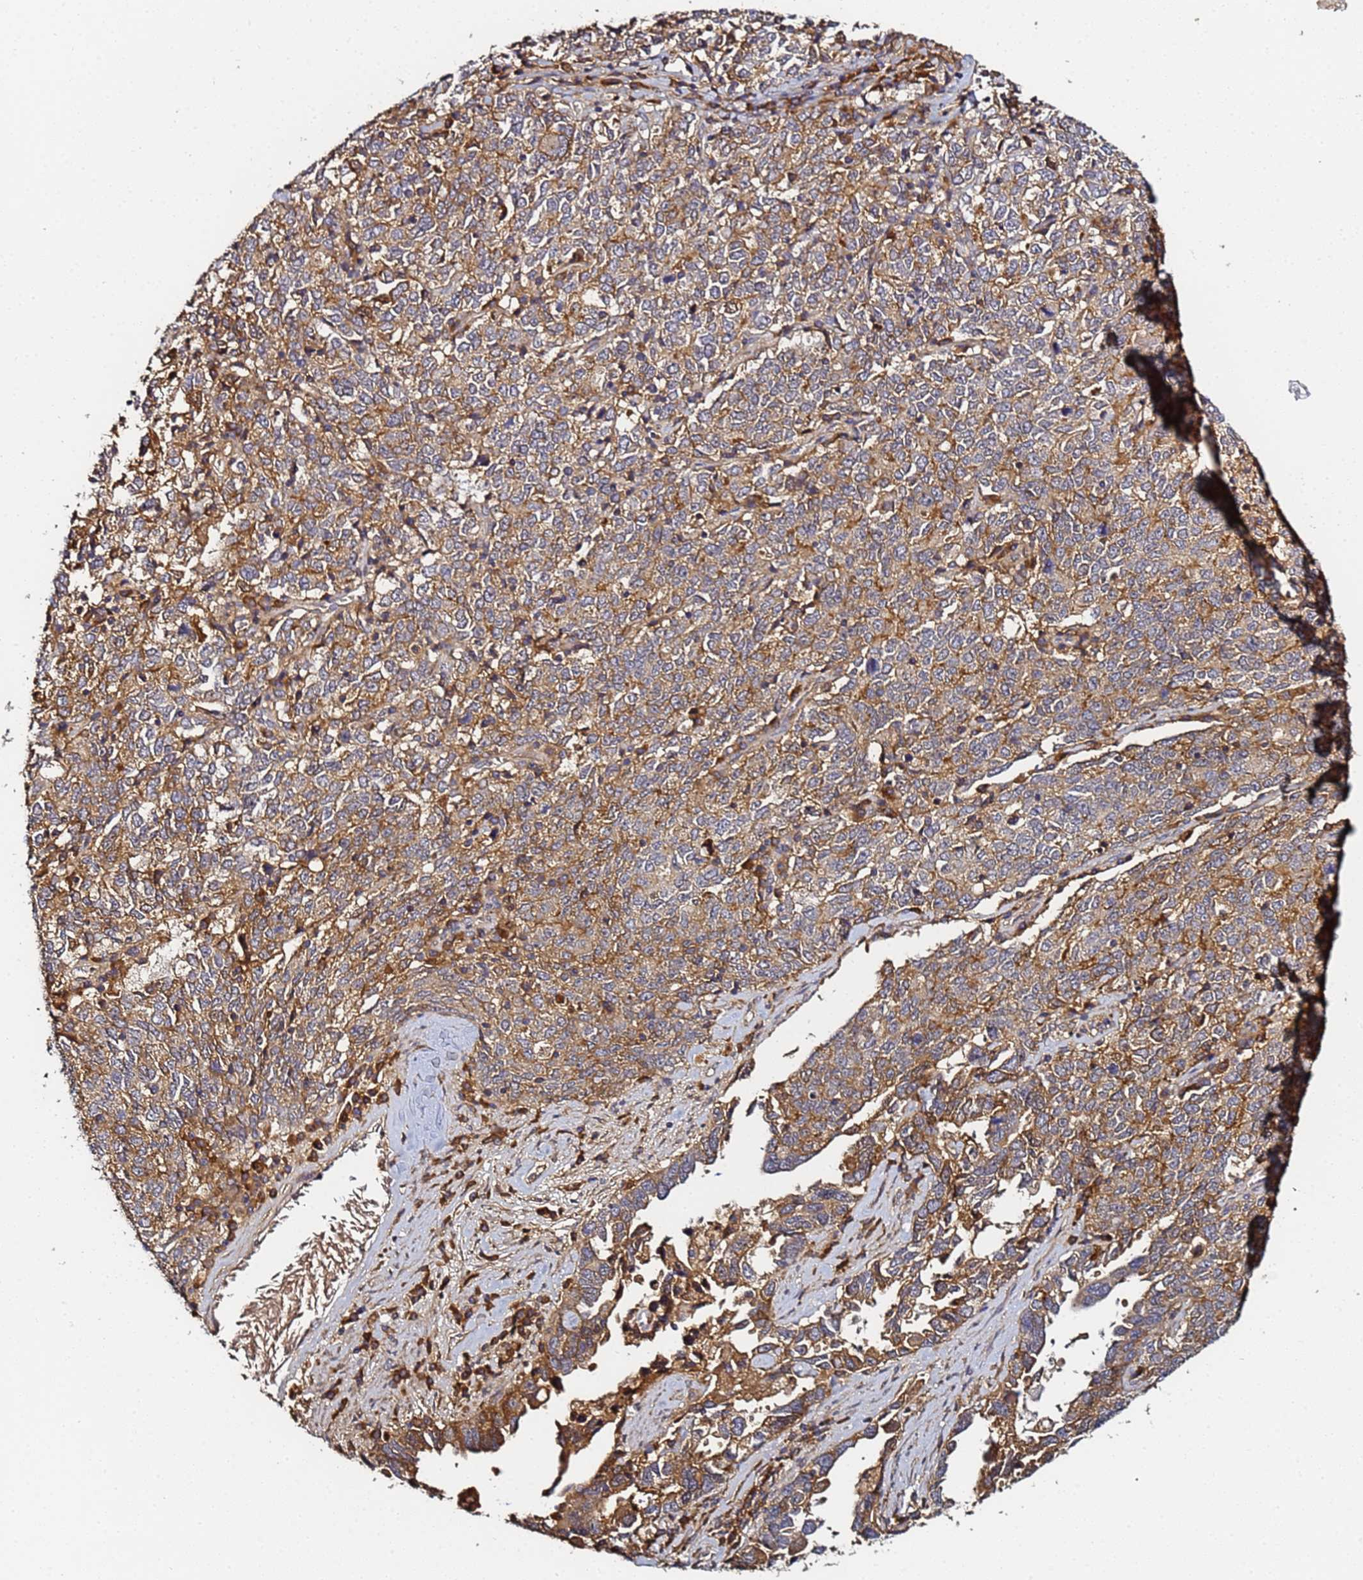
{"staining": {"intensity": "moderate", "quantity": ">75%", "location": "cytoplasmic/membranous"}, "tissue": "ovarian cancer", "cell_type": "Tumor cells", "image_type": "cancer", "snomed": [{"axis": "morphology", "description": "Carcinoma, endometroid"}, {"axis": "topography", "description": "Ovary"}], "caption": "Tumor cells display medium levels of moderate cytoplasmic/membranous staining in approximately >75% of cells in ovarian cancer.", "gene": "LRRC69", "patient": {"sex": "female", "age": 62}}